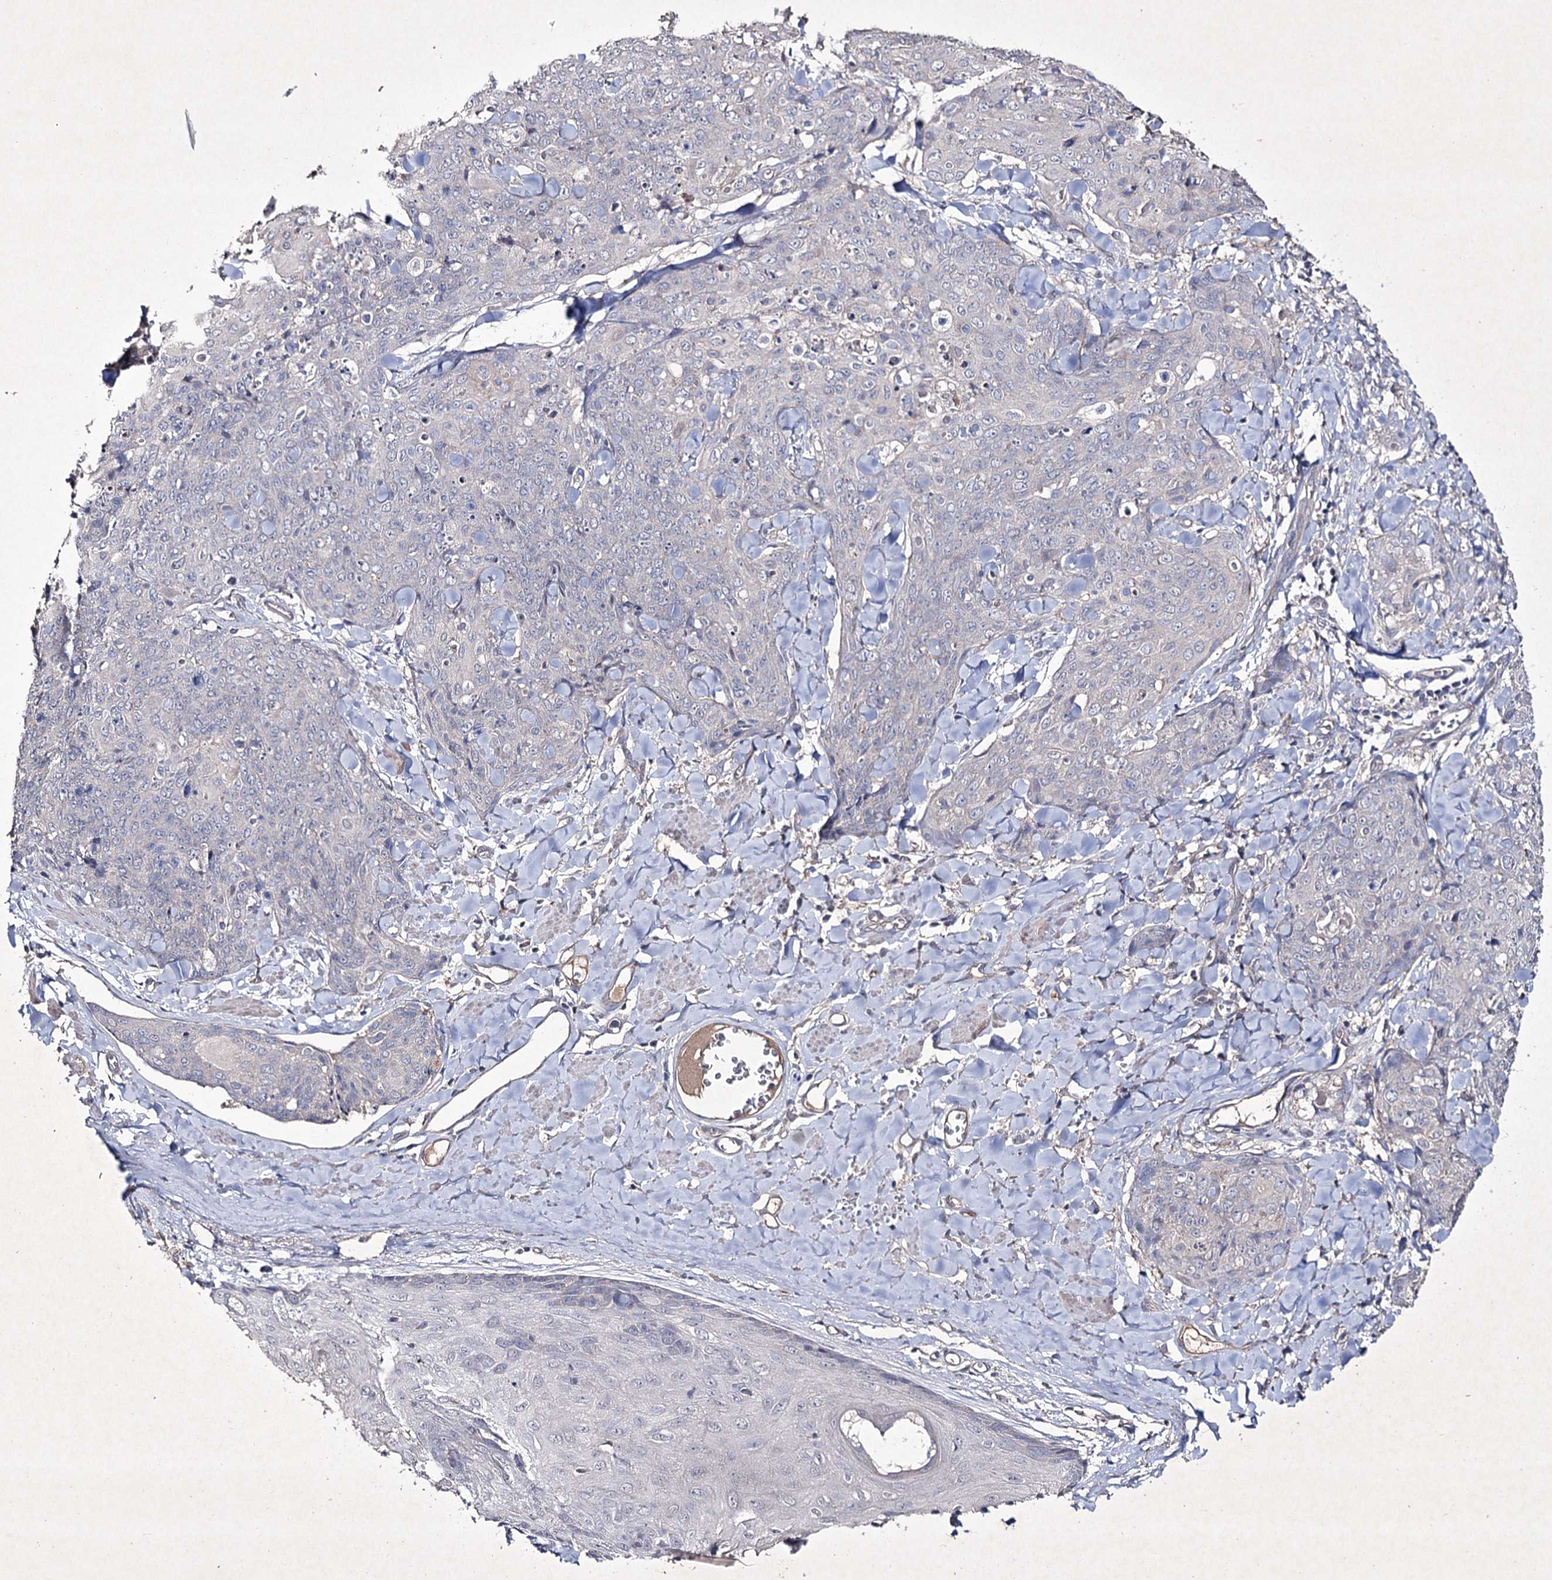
{"staining": {"intensity": "negative", "quantity": "none", "location": "none"}, "tissue": "skin cancer", "cell_type": "Tumor cells", "image_type": "cancer", "snomed": [{"axis": "morphology", "description": "Squamous cell carcinoma, NOS"}, {"axis": "topography", "description": "Skin"}, {"axis": "topography", "description": "Vulva"}], "caption": "Tumor cells are negative for protein expression in human skin squamous cell carcinoma.", "gene": "SEMA4G", "patient": {"sex": "female", "age": 85}}